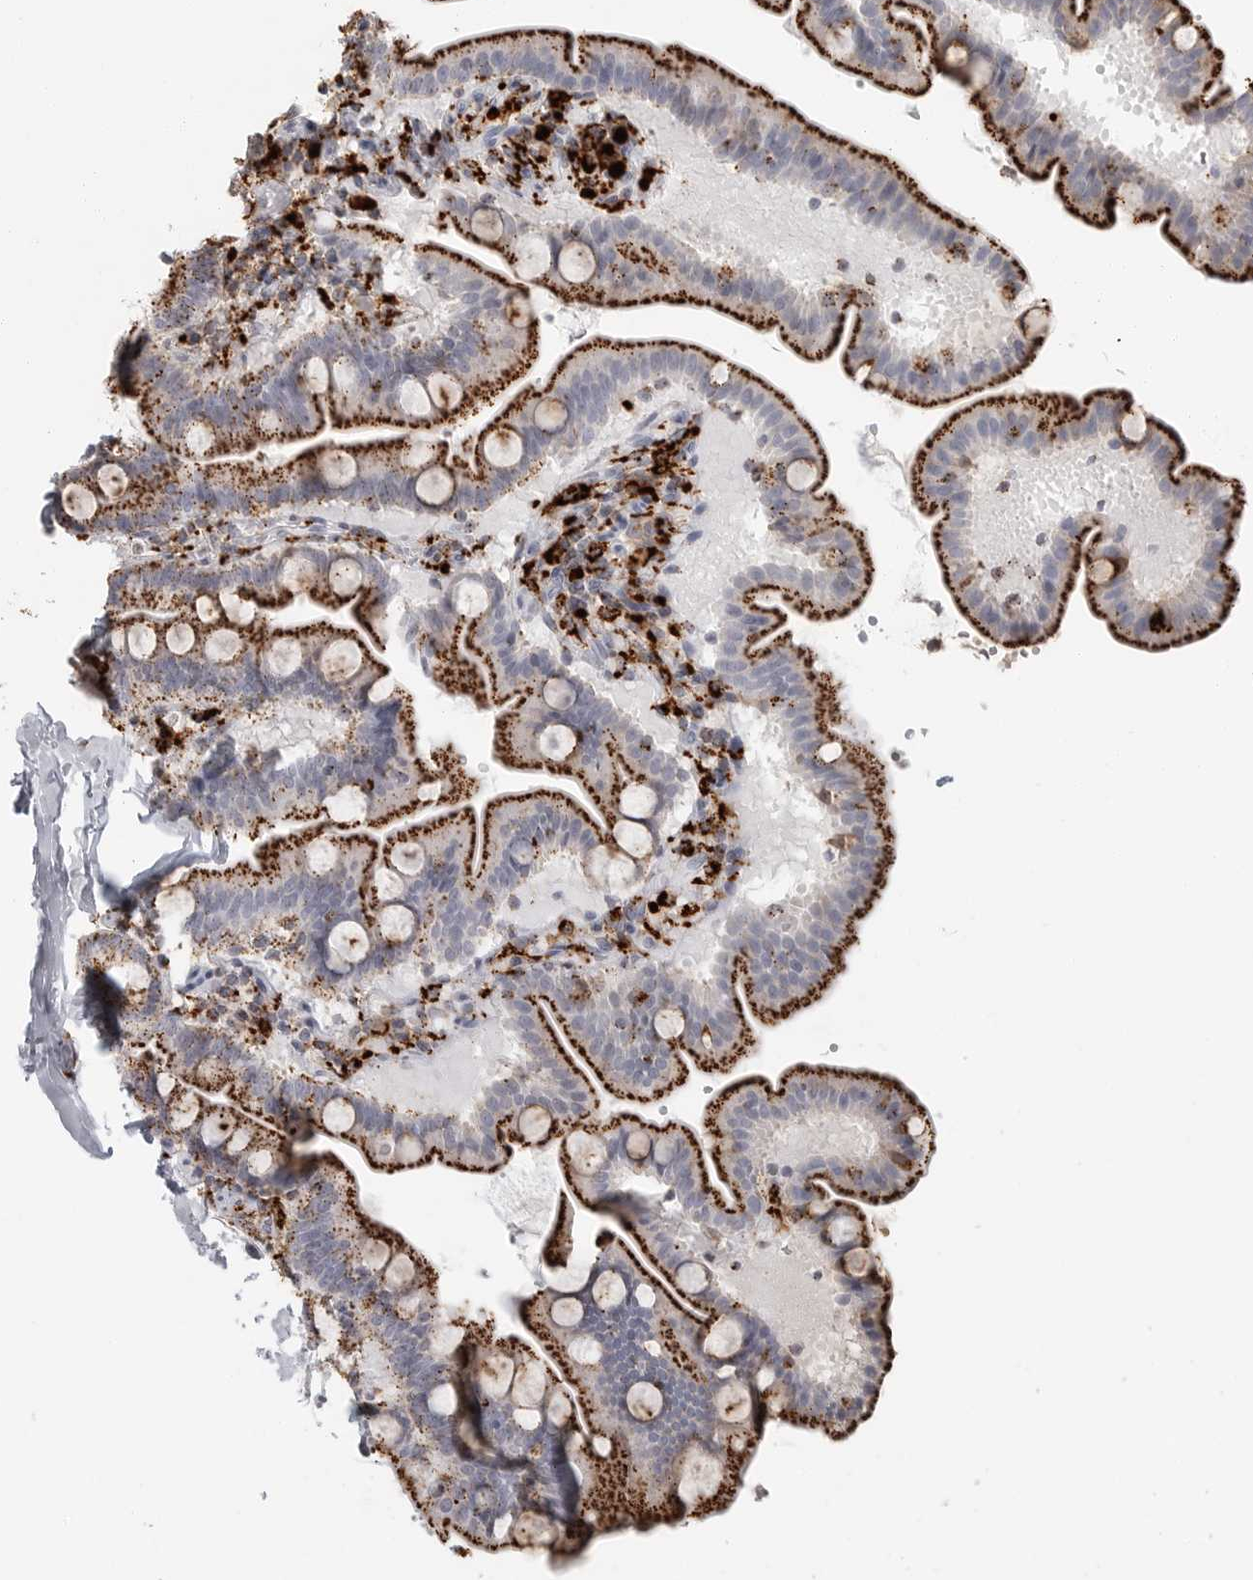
{"staining": {"intensity": "strong", "quantity": ">75%", "location": "cytoplasmic/membranous"}, "tissue": "duodenum", "cell_type": "Glandular cells", "image_type": "normal", "snomed": [{"axis": "morphology", "description": "Normal tissue, NOS"}, {"axis": "topography", "description": "Duodenum"}], "caption": "Benign duodenum was stained to show a protein in brown. There is high levels of strong cytoplasmic/membranous staining in about >75% of glandular cells.", "gene": "IFI30", "patient": {"sex": "male", "age": 54}}